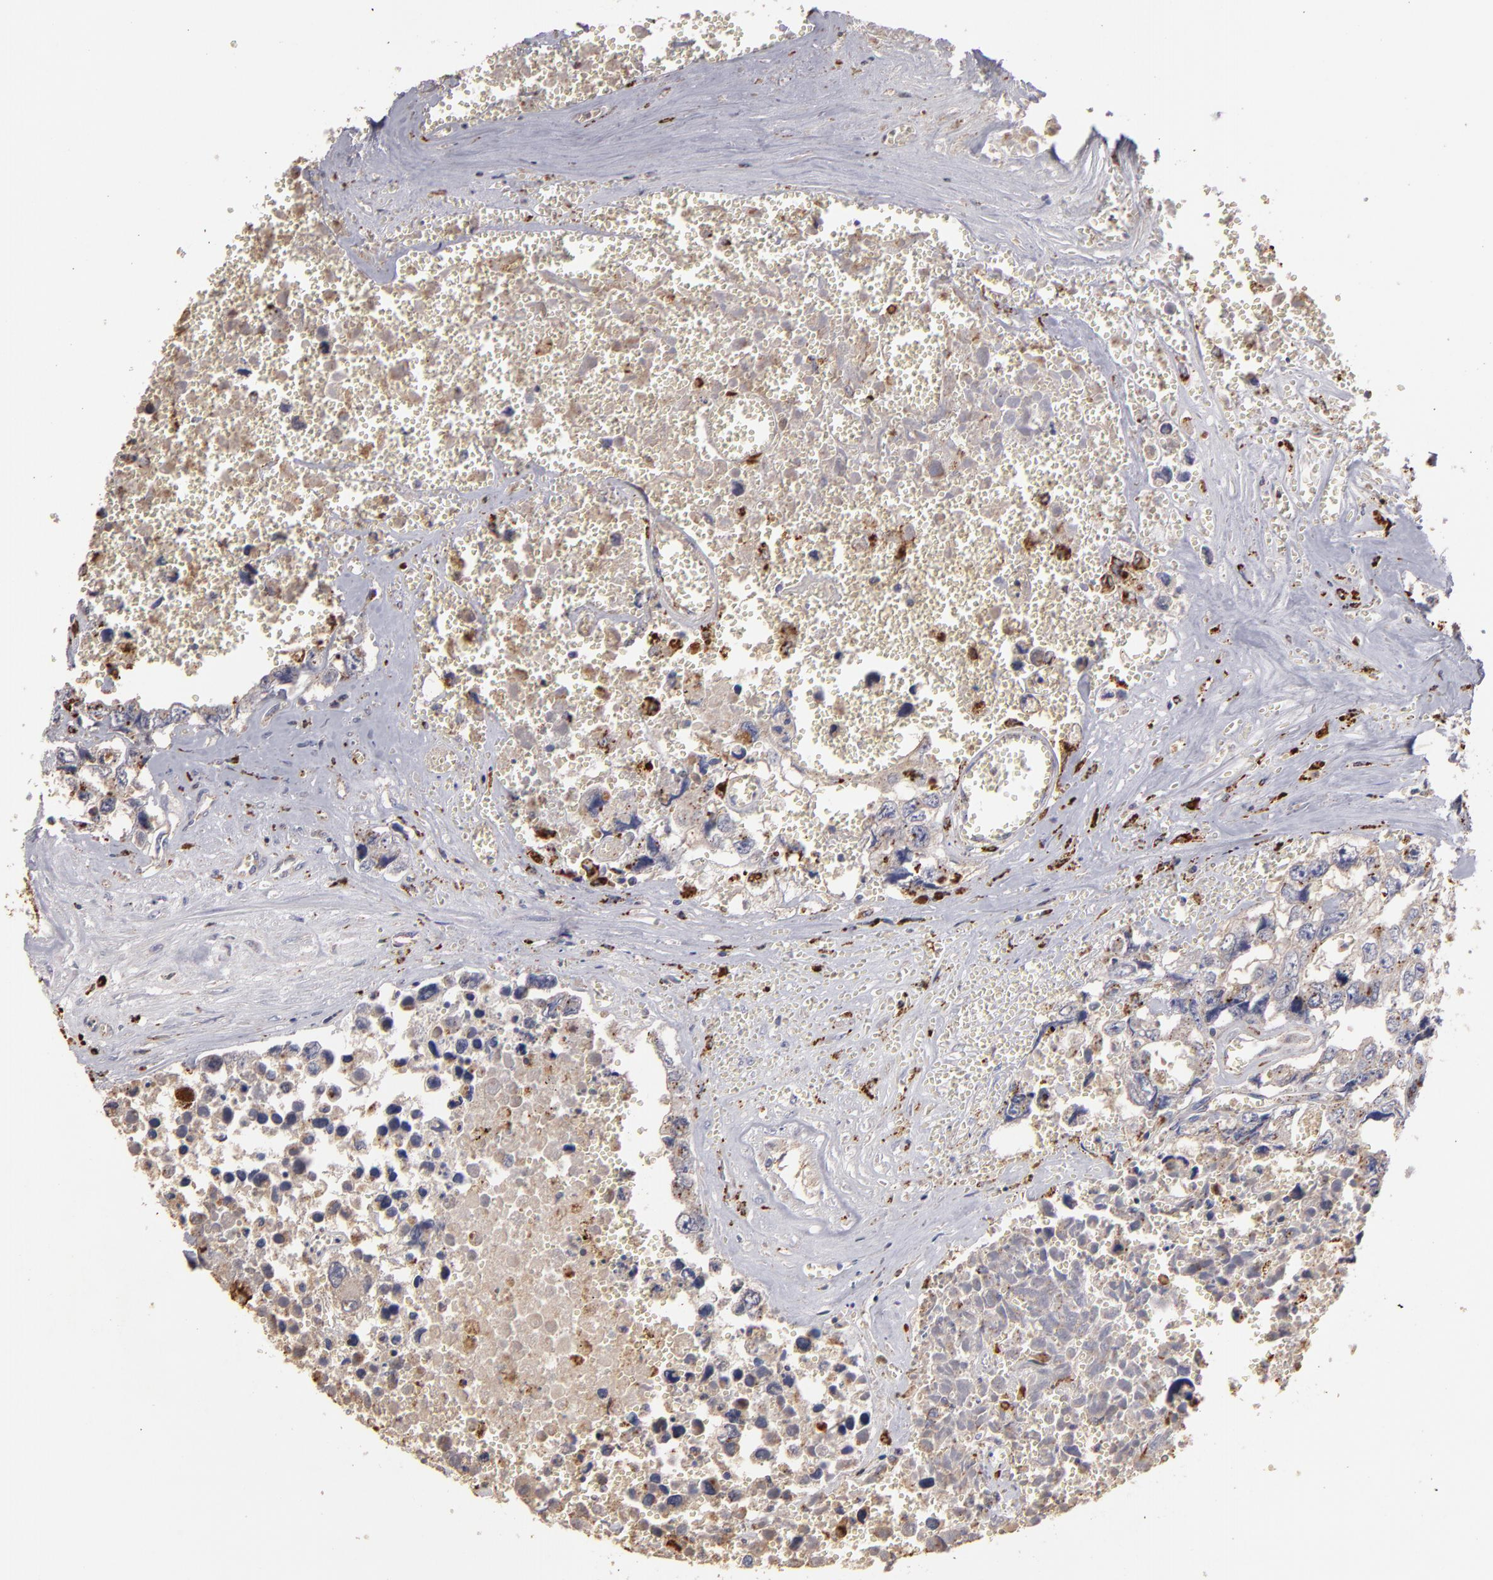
{"staining": {"intensity": "moderate", "quantity": "25%-75%", "location": "cytoplasmic/membranous"}, "tissue": "testis cancer", "cell_type": "Tumor cells", "image_type": "cancer", "snomed": [{"axis": "morphology", "description": "Carcinoma, Embryonal, NOS"}, {"axis": "topography", "description": "Testis"}], "caption": "A micrograph of human testis cancer (embryonal carcinoma) stained for a protein reveals moderate cytoplasmic/membranous brown staining in tumor cells. The protein is stained brown, and the nuclei are stained in blue (DAB (3,3'-diaminobenzidine) IHC with brightfield microscopy, high magnification).", "gene": "TRAF1", "patient": {"sex": "male", "age": 31}}